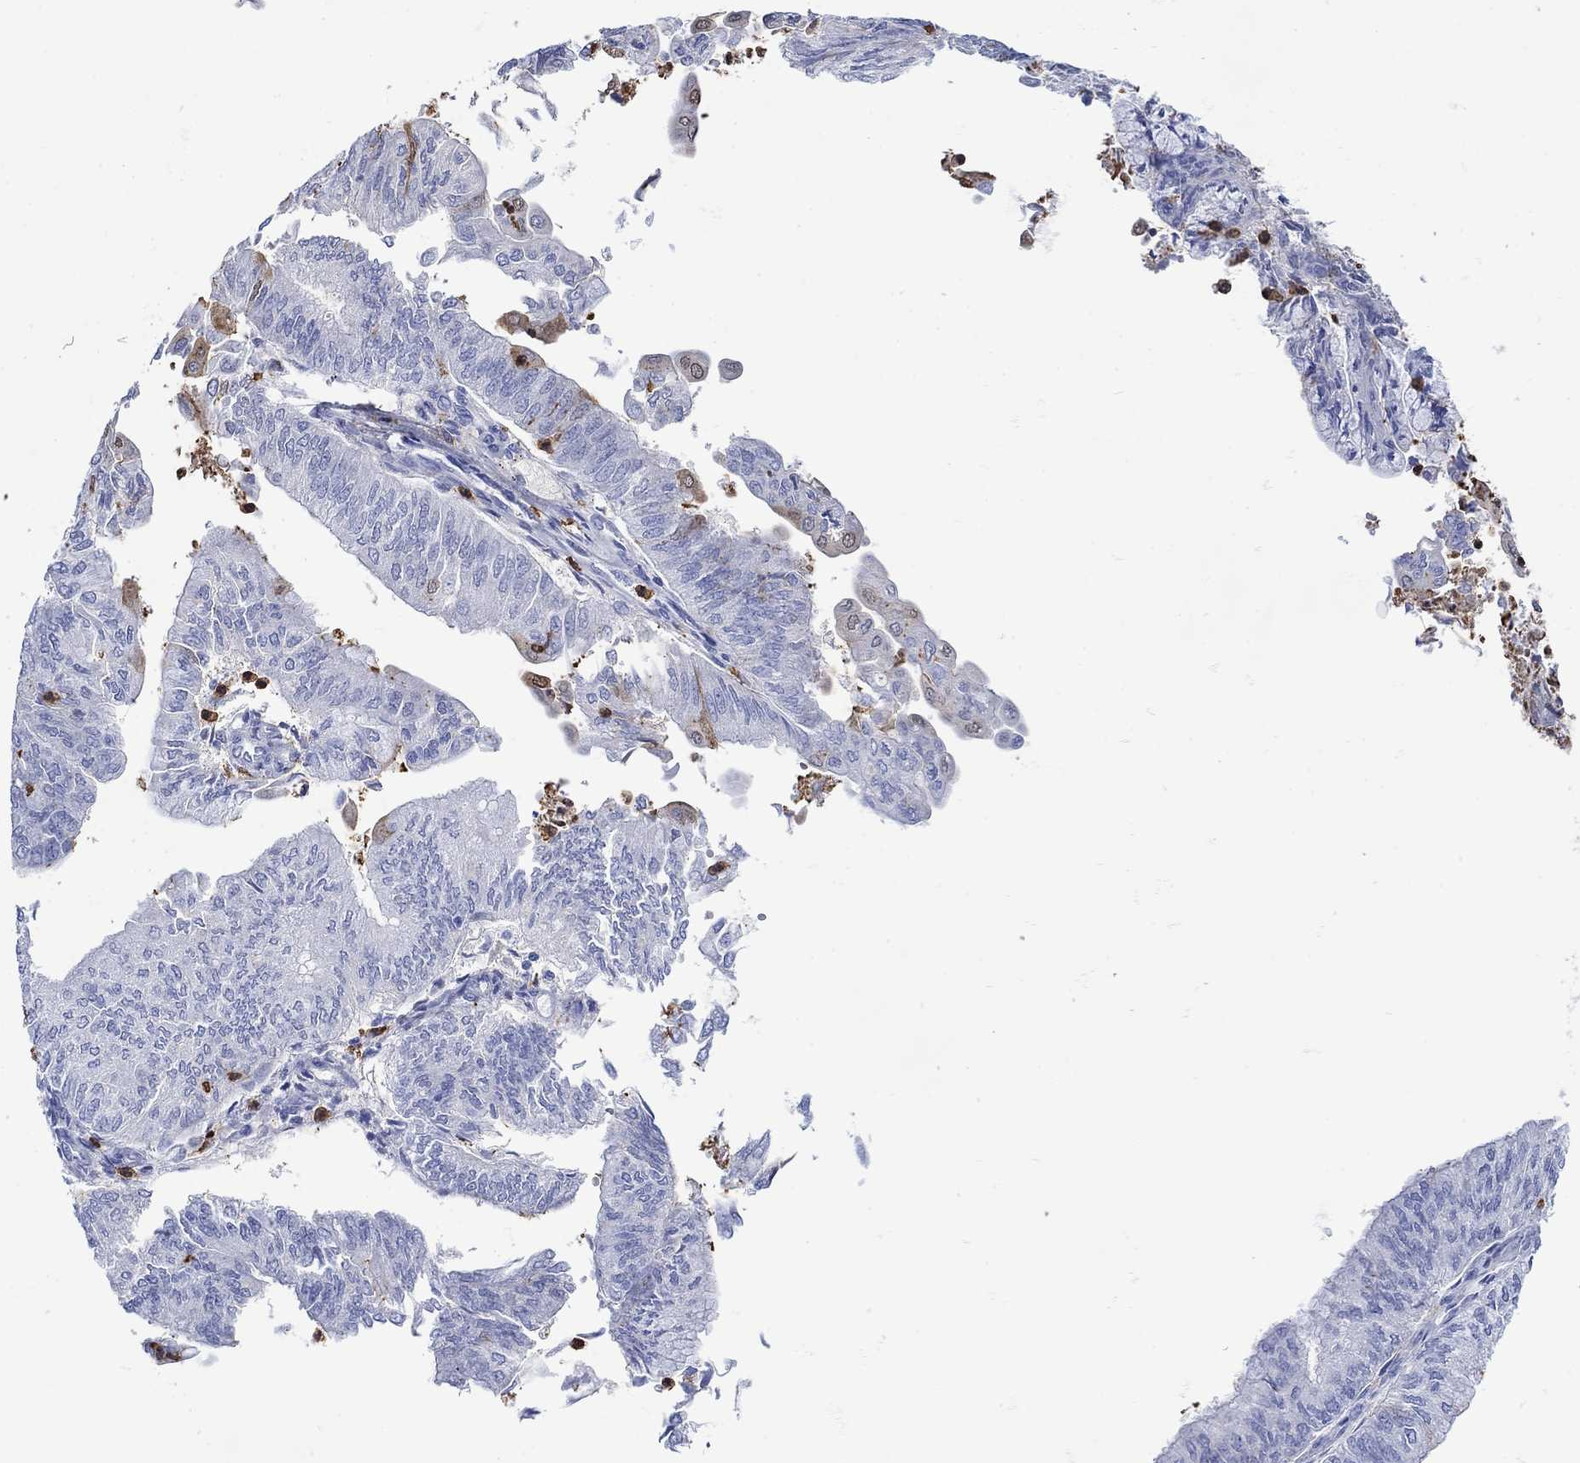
{"staining": {"intensity": "negative", "quantity": "none", "location": "none"}, "tissue": "endometrial cancer", "cell_type": "Tumor cells", "image_type": "cancer", "snomed": [{"axis": "morphology", "description": "Adenocarcinoma, NOS"}, {"axis": "topography", "description": "Endometrium"}], "caption": "The image reveals no significant positivity in tumor cells of endometrial cancer (adenocarcinoma).", "gene": "LINGO3", "patient": {"sex": "female", "age": 59}}